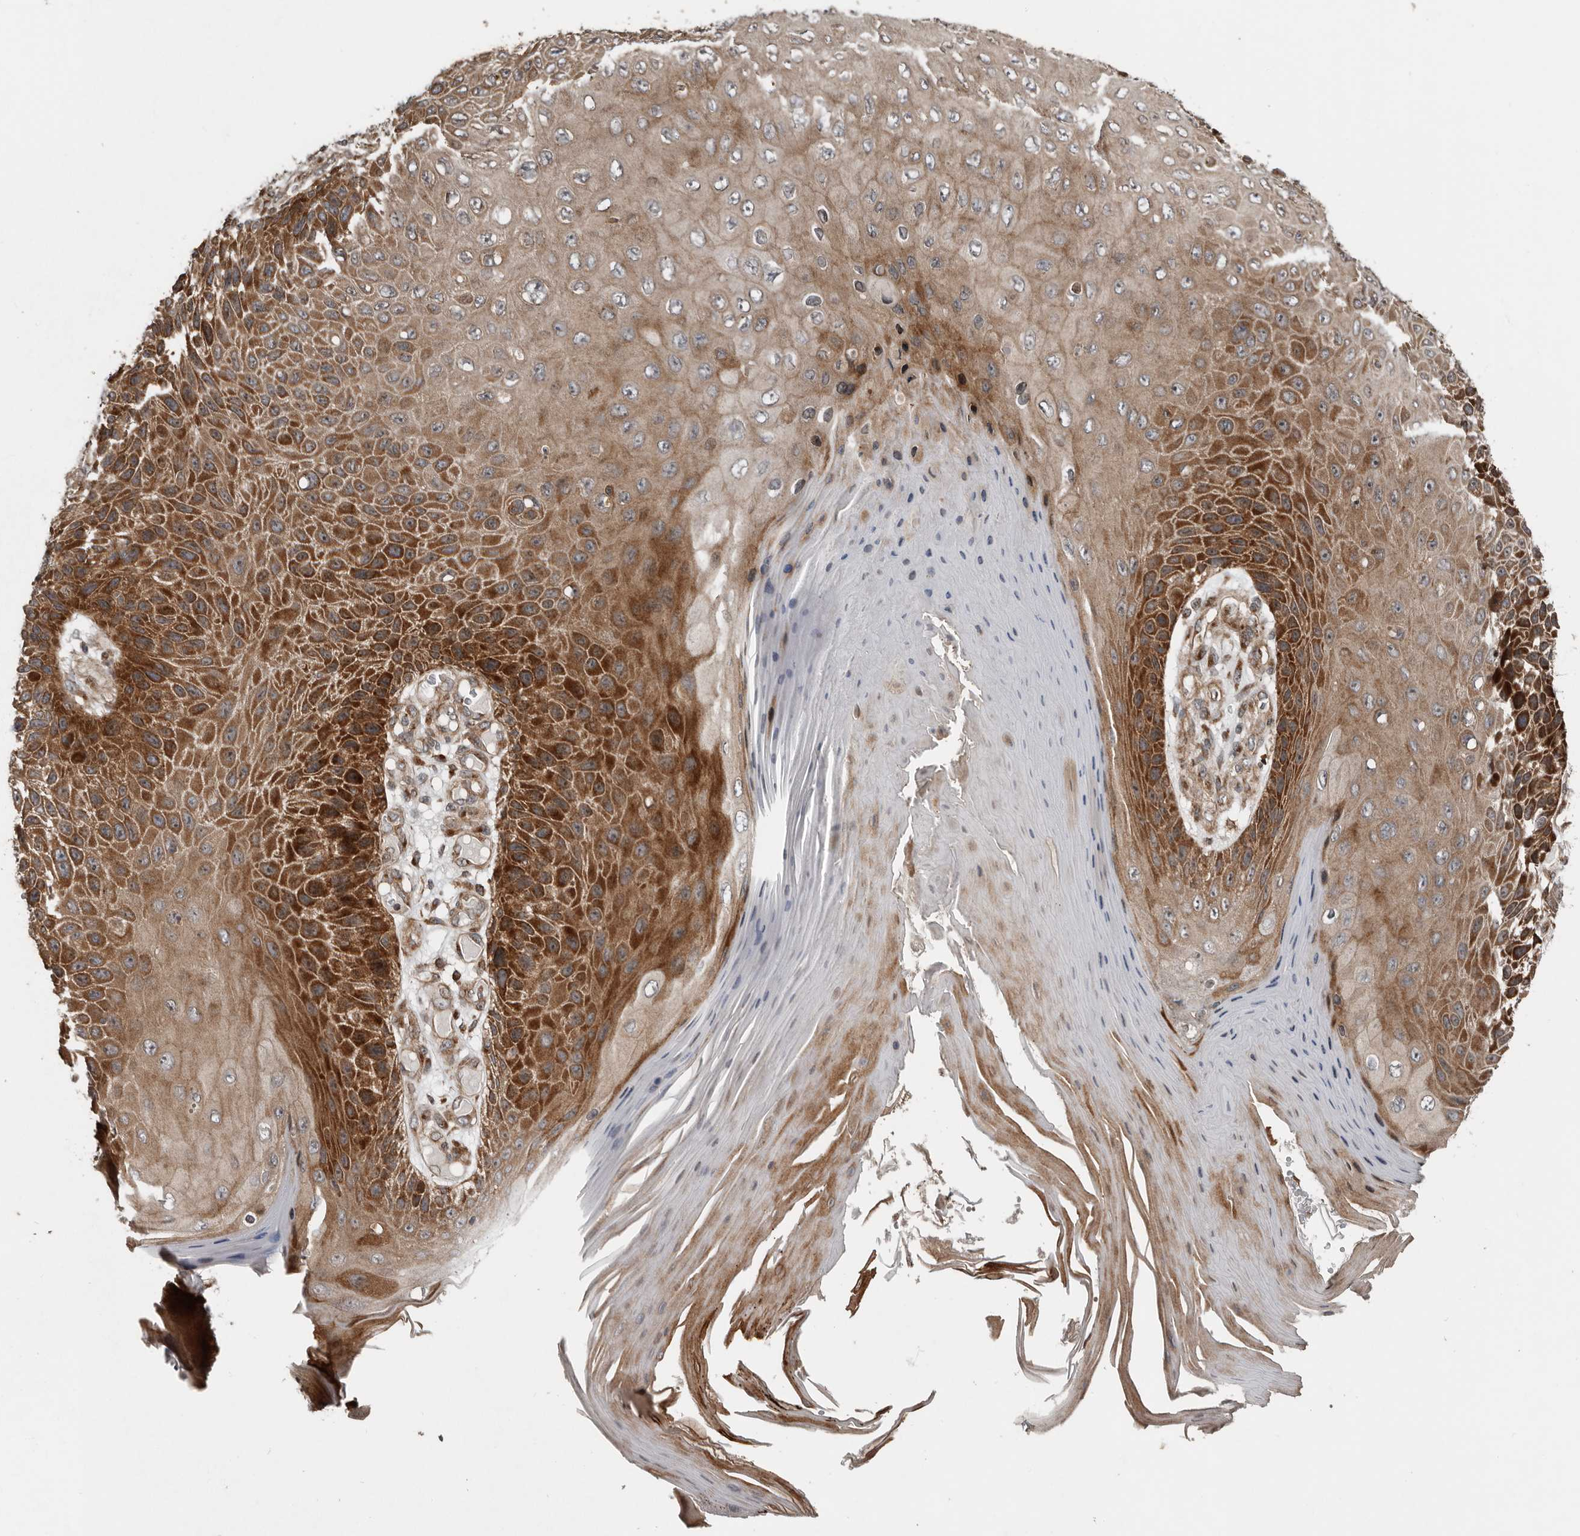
{"staining": {"intensity": "strong", "quantity": "25%-75%", "location": "cytoplasmic/membranous"}, "tissue": "skin cancer", "cell_type": "Tumor cells", "image_type": "cancer", "snomed": [{"axis": "morphology", "description": "Squamous cell carcinoma, NOS"}, {"axis": "topography", "description": "Skin"}], "caption": "DAB (3,3'-diaminobenzidine) immunohistochemical staining of human squamous cell carcinoma (skin) exhibits strong cytoplasmic/membranous protein staining in about 25%-75% of tumor cells. (DAB IHC, brown staining for protein, blue staining for nuclei).", "gene": "CCDC190", "patient": {"sex": "female", "age": 88}}